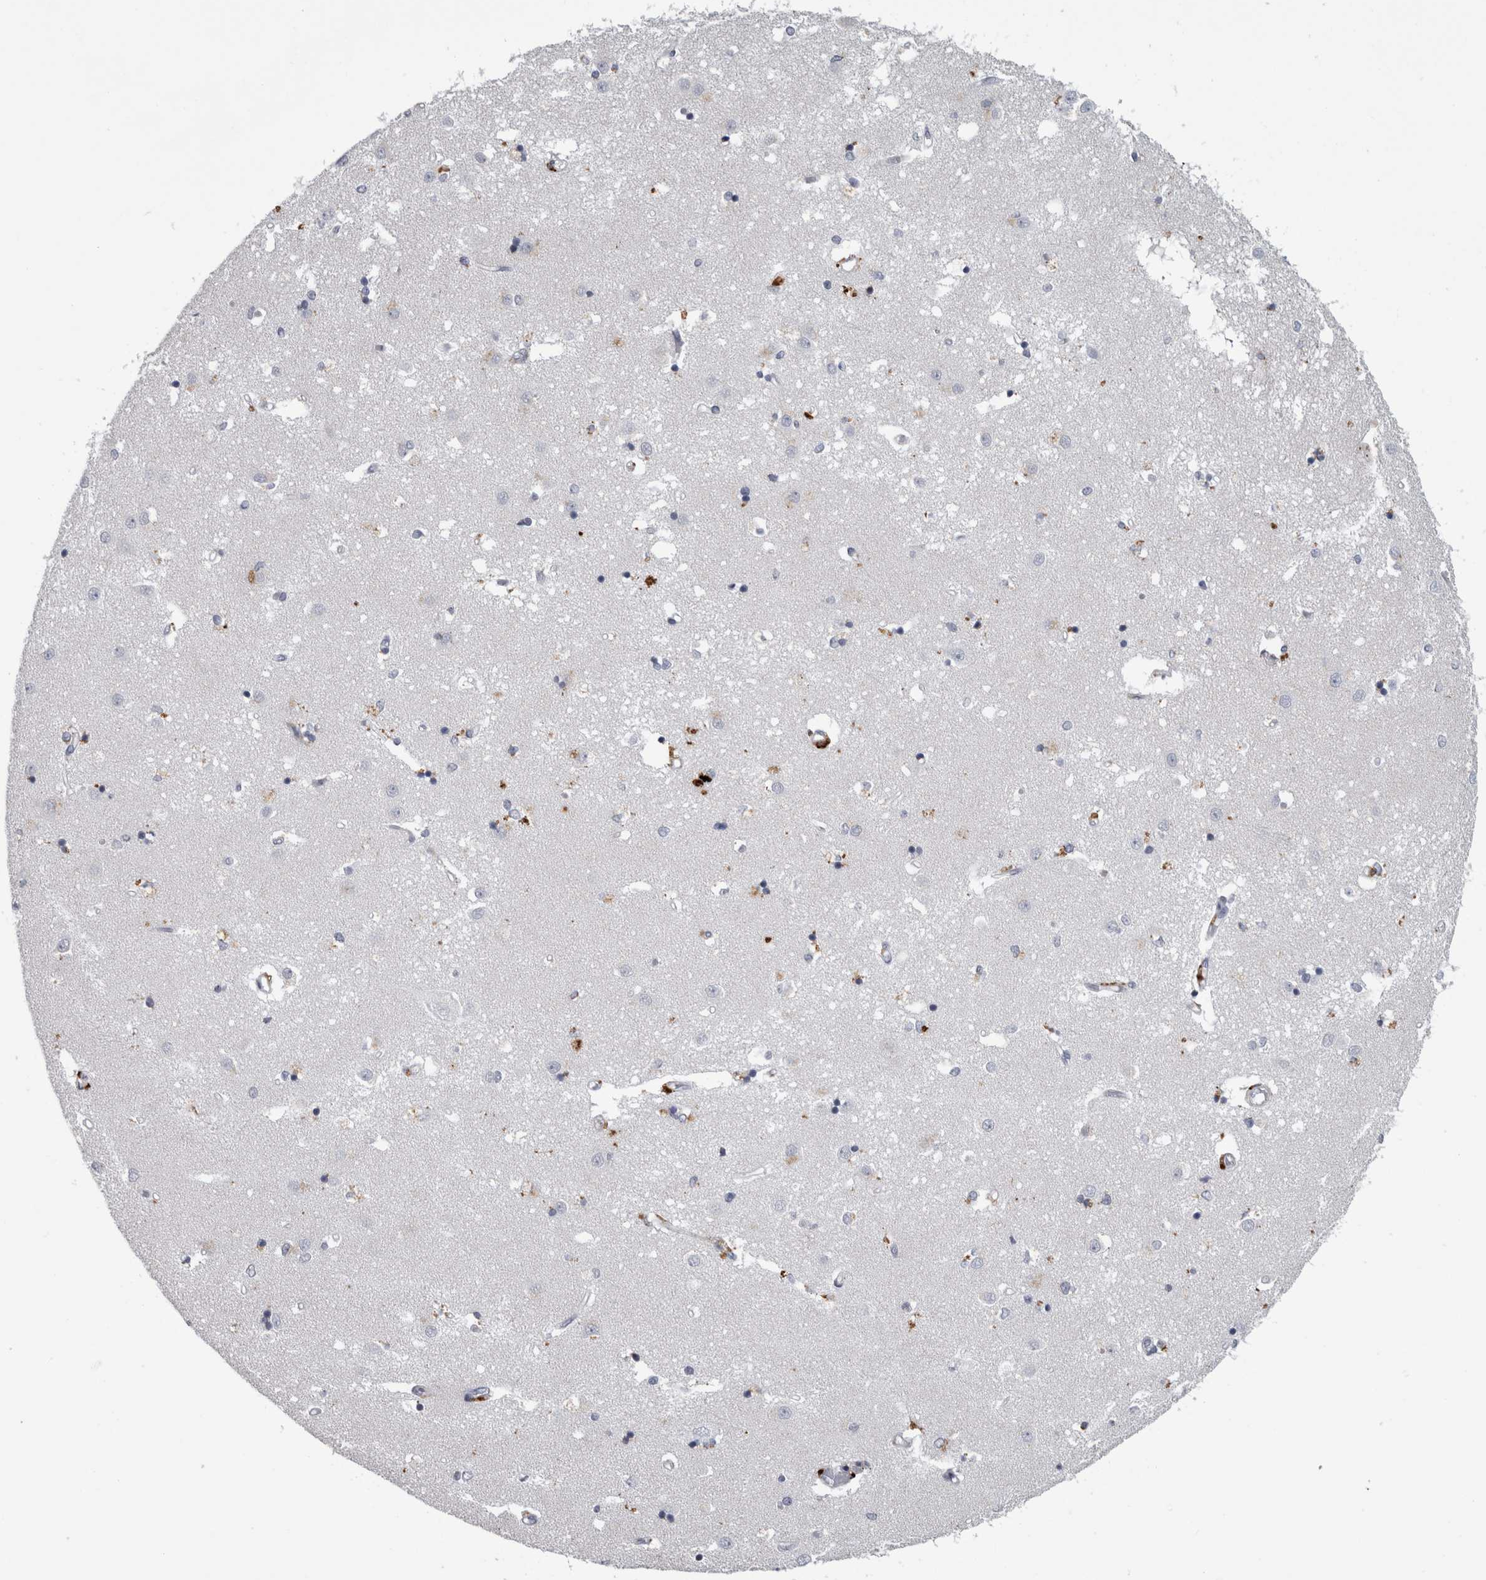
{"staining": {"intensity": "moderate", "quantity": "25%-75%", "location": "cytoplasmic/membranous"}, "tissue": "caudate", "cell_type": "Glial cells", "image_type": "normal", "snomed": [{"axis": "morphology", "description": "Normal tissue, NOS"}, {"axis": "topography", "description": "Lateral ventricle wall"}], "caption": "This micrograph shows immunohistochemistry (IHC) staining of unremarkable caudate, with medium moderate cytoplasmic/membranous expression in approximately 25%-75% of glial cells.", "gene": "DPP7", "patient": {"sex": "male", "age": 45}}